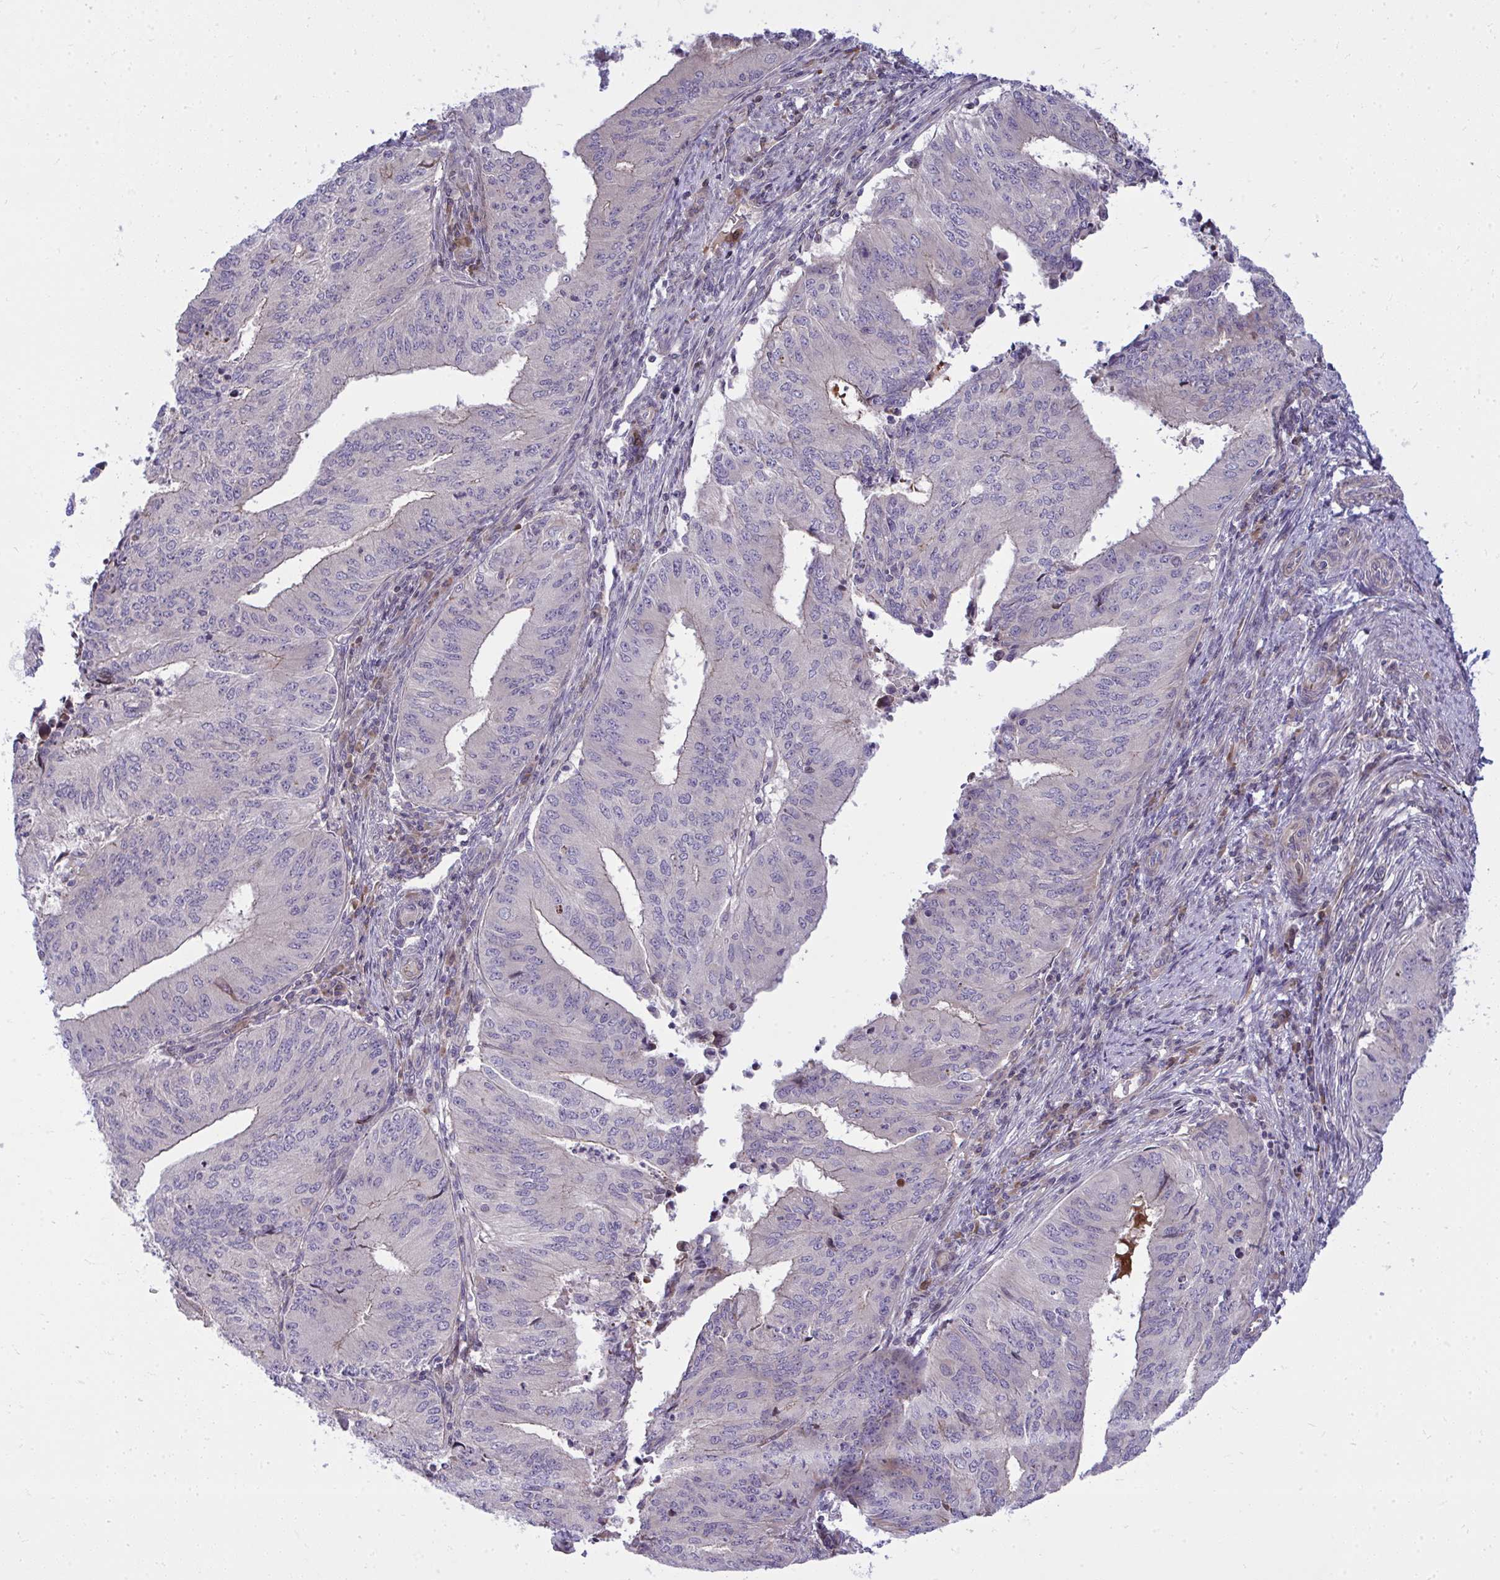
{"staining": {"intensity": "negative", "quantity": "none", "location": "none"}, "tissue": "endometrial cancer", "cell_type": "Tumor cells", "image_type": "cancer", "snomed": [{"axis": "morphology", "description": "Adenocarcinoma, NOS"}, {"axis": "topography", "description": "Endometrium"}], "caption": "Tumor cells show no significant expression in endometrial cancer (adenocarcinoma).", "gene": "ZSCAN9", "patient": {"sex": "female", "age": 50}}